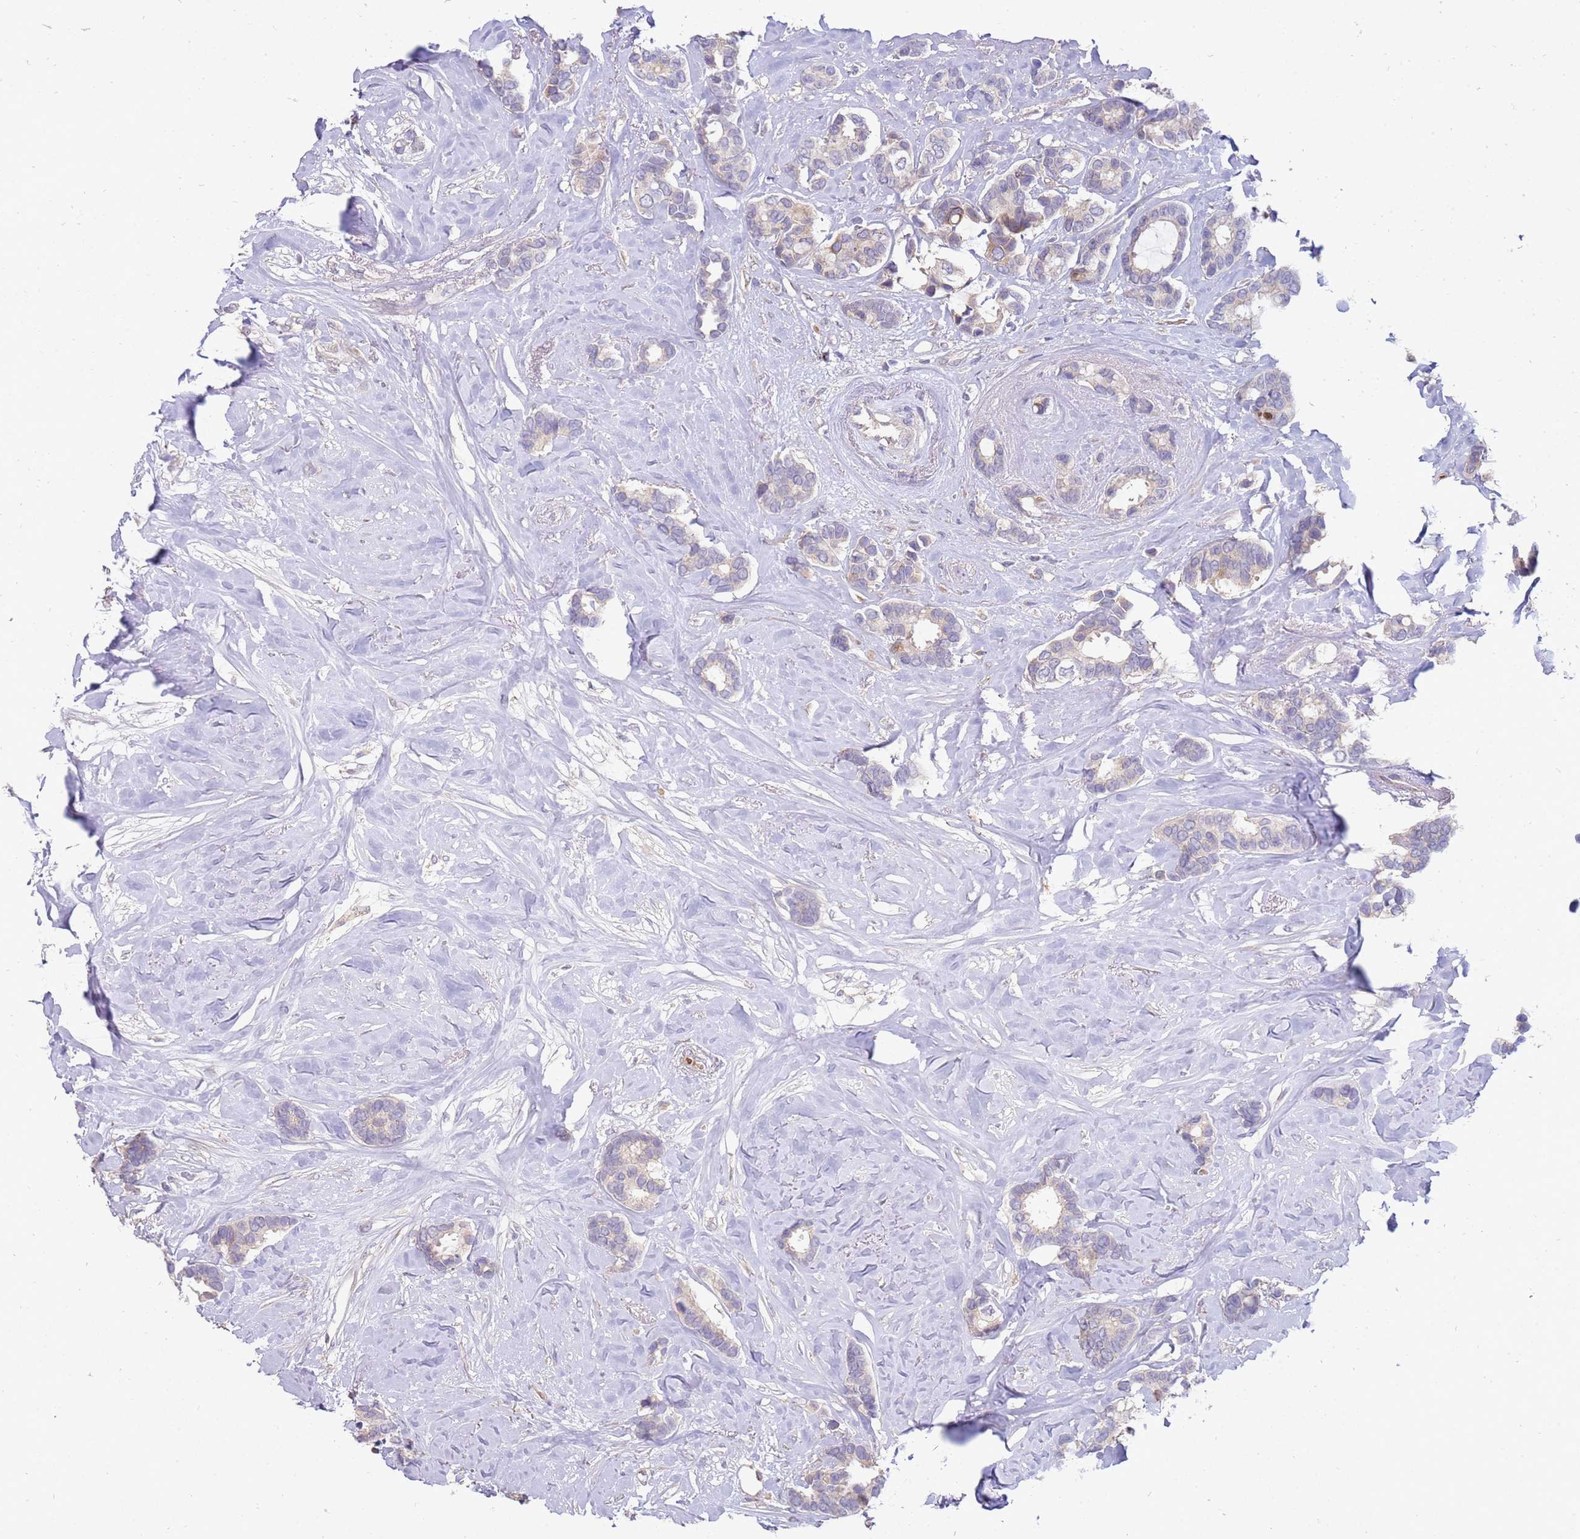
{"staining": {"intensity": "moderate", "quantity": "<25%", "location": "cytoplasmic/membranous"}, "tissue": "breast cancer", "cell_type": "Tumor cells", "image_type": "cancer", "snomed": [{"axis": "morphology", "description": "Duct carcinoma"}, {"axis": "topography", "description": "Breast"}], "caption": "Protein expression by immunohistochemistry (IHC) displays moderate cytoplasmic/membranous positivity in about <25% of tumor cells in breast cancer (invasive ductal carcinoma).", "gene": "NMUR2", "patient": {"sex": "female", "age": 87}}